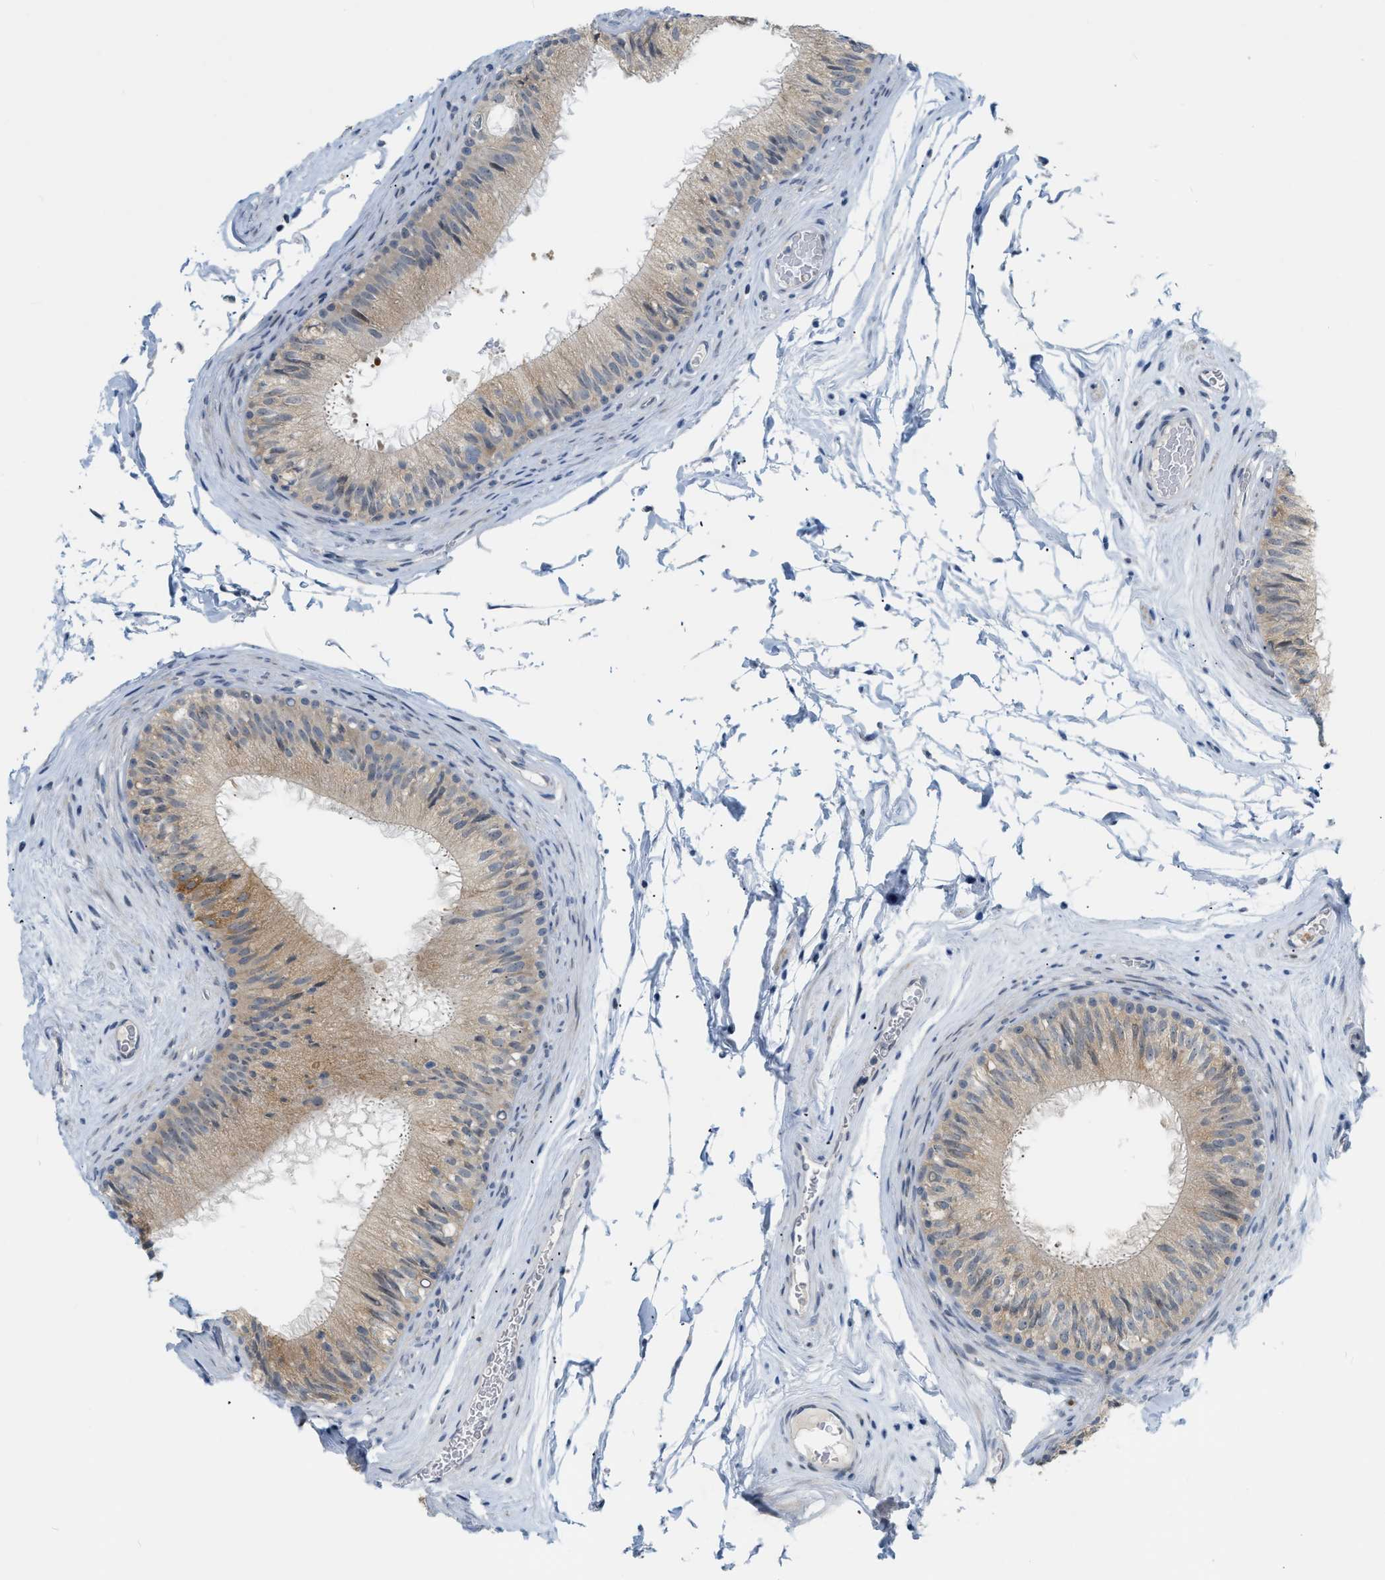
{"staining": {"intensity": "moderate", "quantity": ">75%", "location": "cytoplasmic/membranous"}, "tissue": "epididymis", "cell_type": "Glandular cells", "image_type": "normal", "snomed": [{"axis": "morphology", "description": "Normal tissue, NOS"}, {"axis": "topography", "description": "Testis"}, {"axis": "topography", "description": "Epididymis"}], "caption": "An IHC histopathology image of normal tissue is shown. Protein staining in brown shows moderate cytoplasmic/membranous positivity in epididymis within glandular cells.", "gene": "ZNF408", "patient": {"sex": "male", "age": 36}}